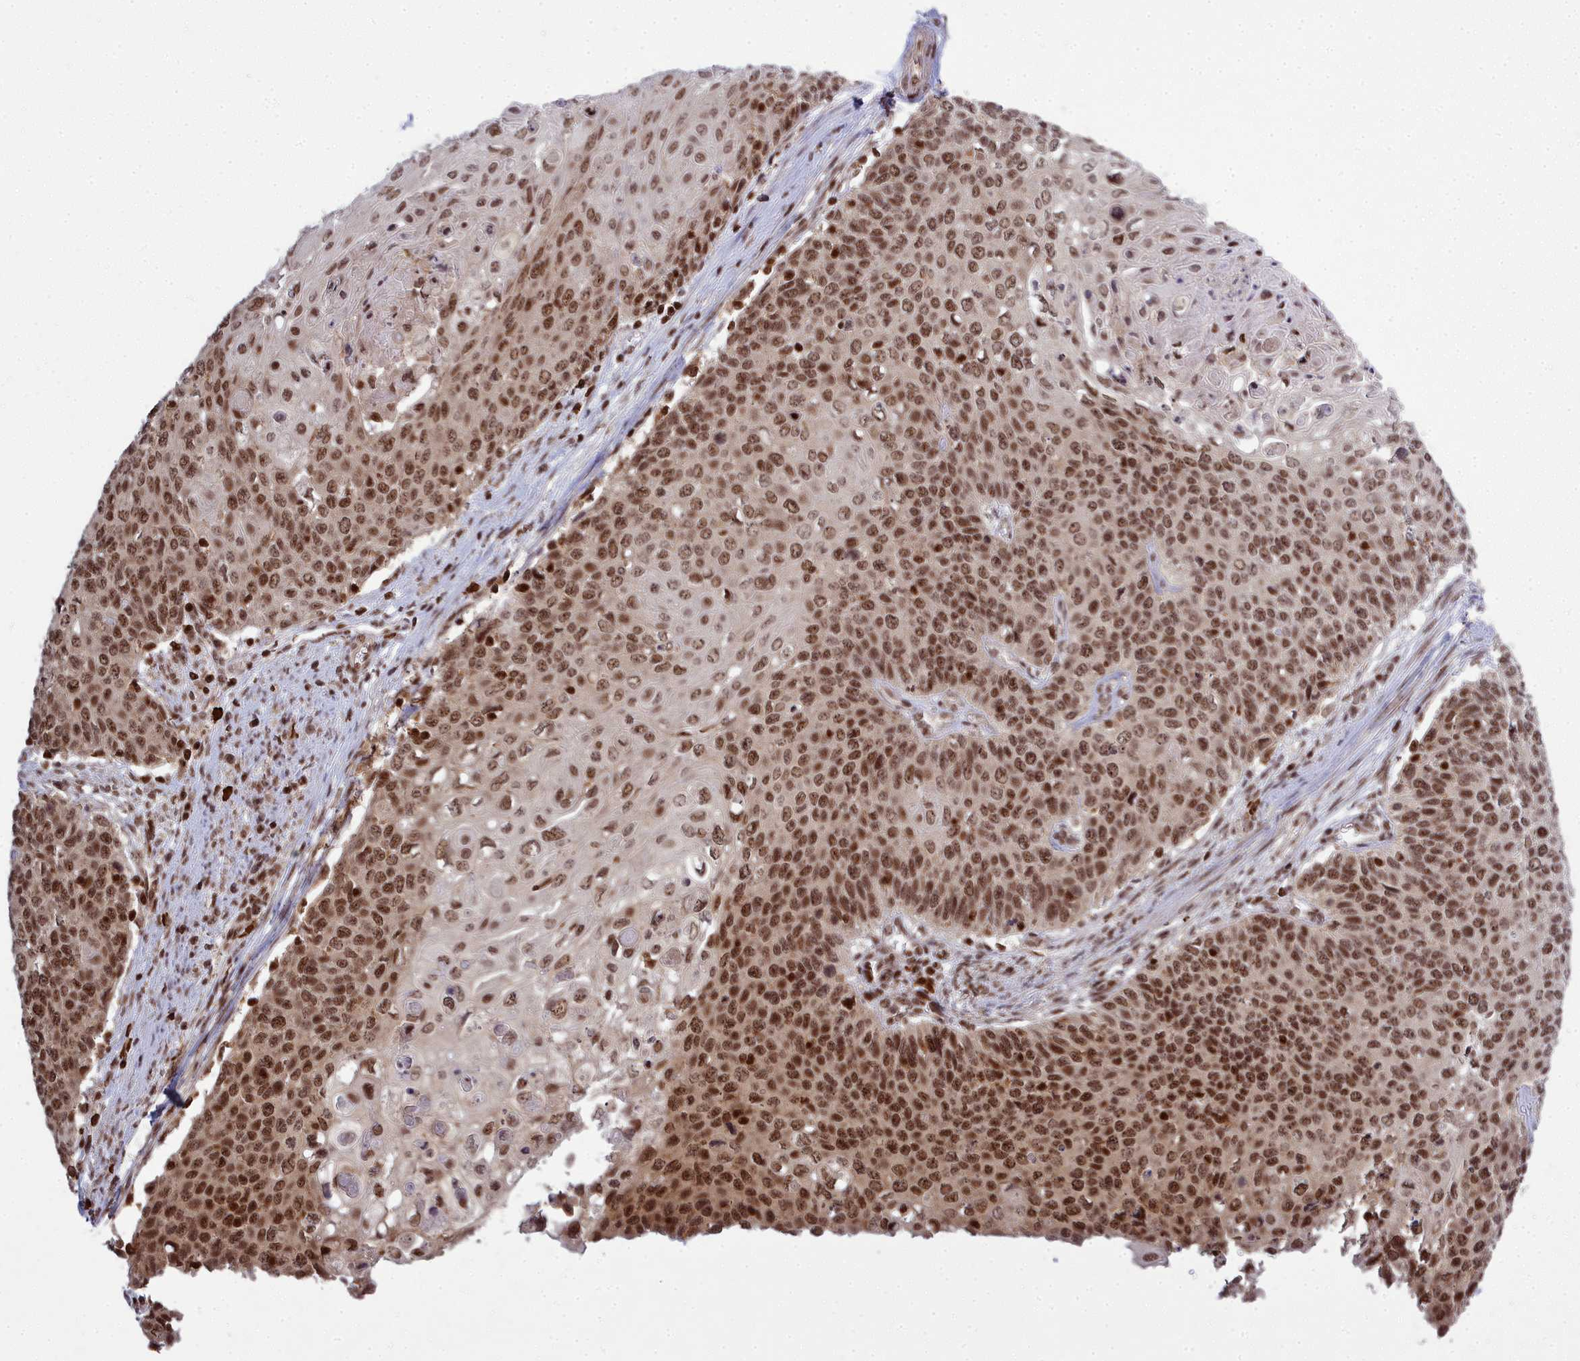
{"staining": {"intensity": "moderate", "quantity": ">75%", "location": "nuclear"}, "tissue": "cervical cancer", "cell_type": "Tumor cells", "image_type": "cancer", "snomed": [{"axis": "morphology", "description": "Squamous cell carcinoma, NOS"}, {"axis": "topography", "description": "Cervix"}], "caption": "Human cervical cancer stained with a brown dye reveals moderate nuclear positive positivity in approximately >75% of tumor cells.", "gene": "GMEB1", "patient": {"sex": "female", "age": 39}}